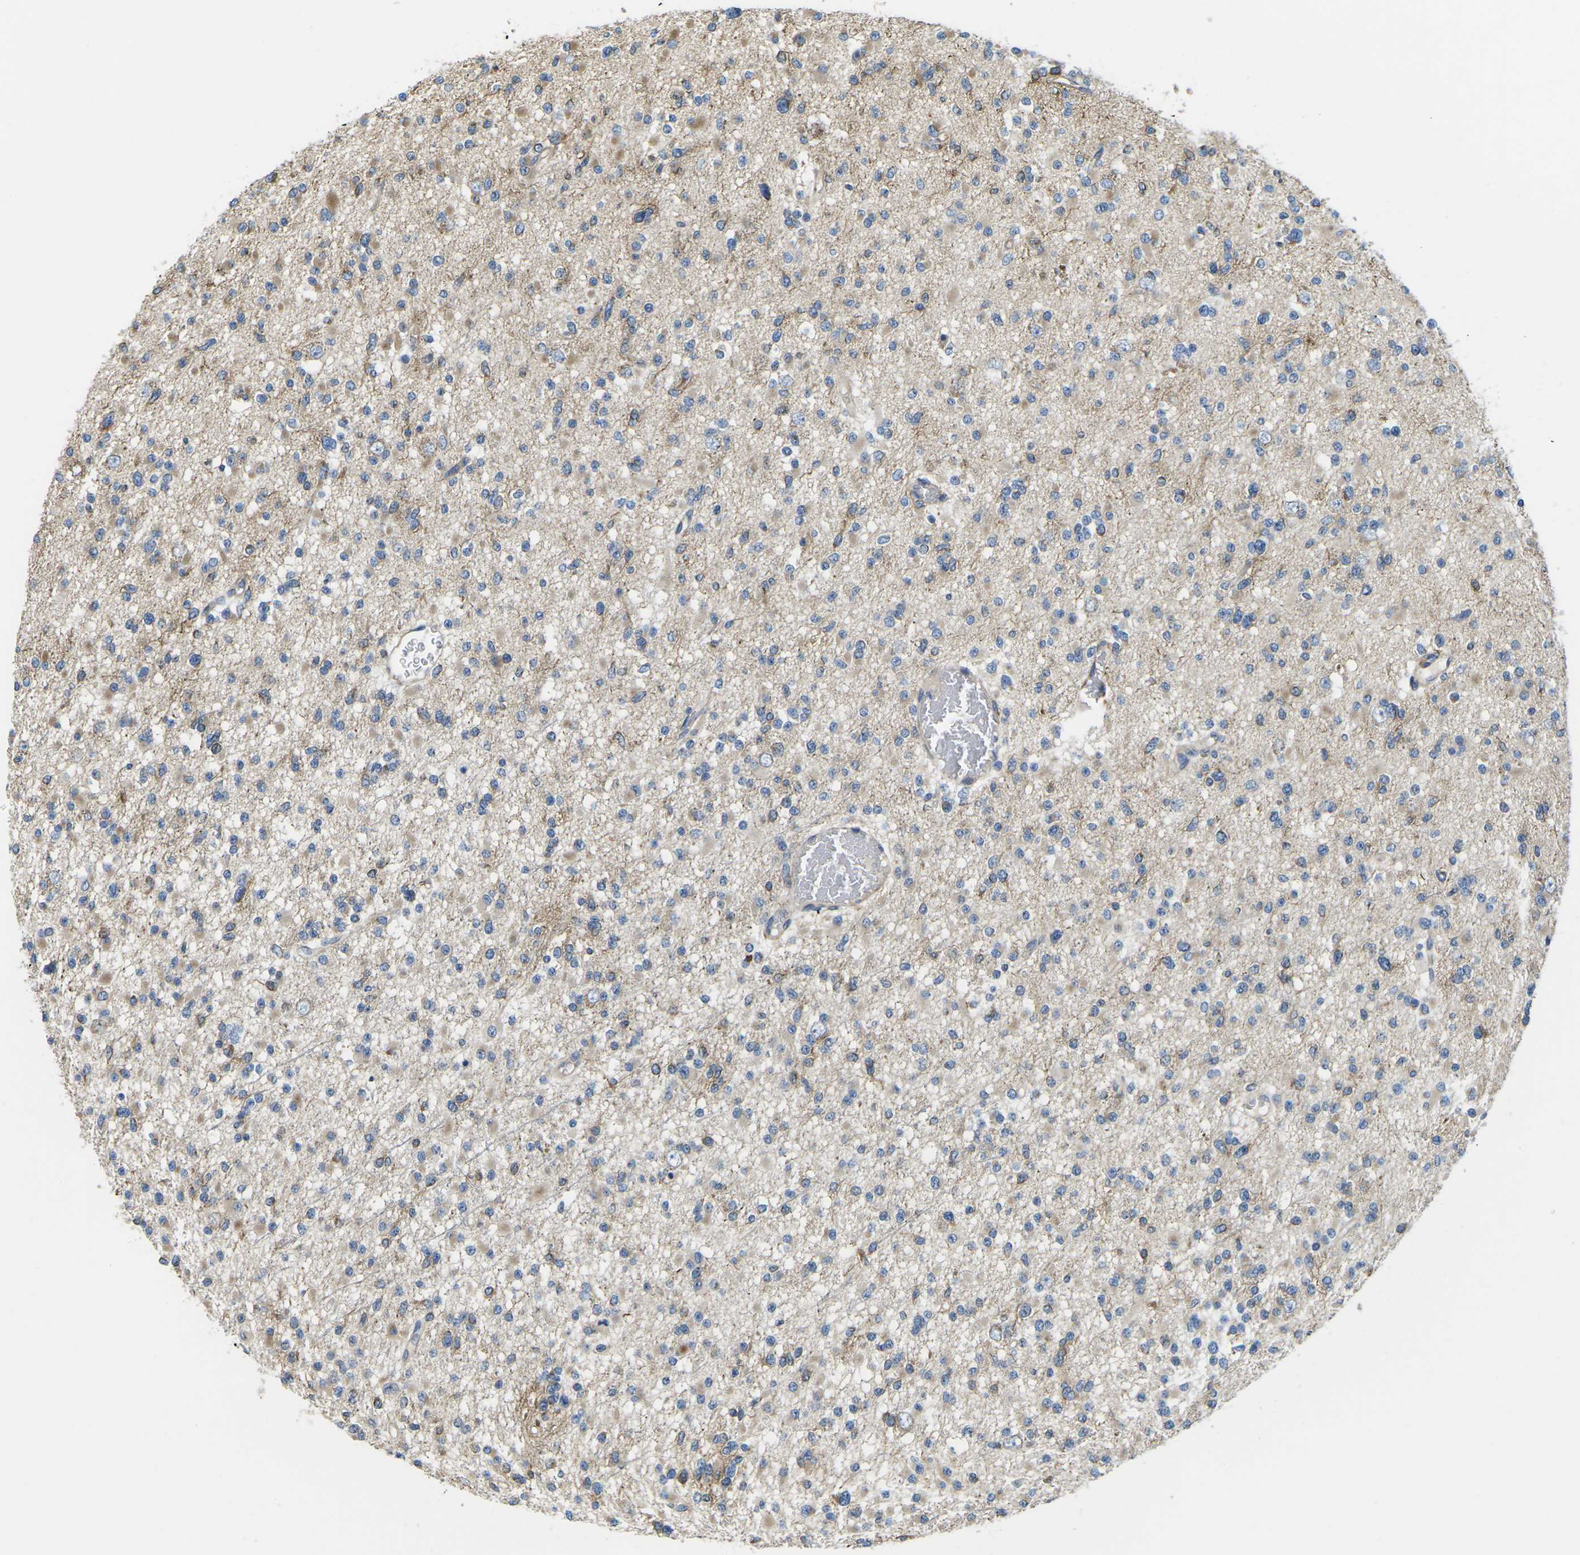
{"staining": {"intensity": "weak", "quantity": "<25%", "location": "cytoplasmic/membranous"}, "tissue": "glioma", "cell_type": "Tumor cells", "image_type": "cancer", "snomed": [{"axis": "morphology", "description": "Glioma, malignant, Low grade"}, {"axis": "topography", "description": "Brain"}], "caption": "The micrograph demonstrates no significant staining in tumor cells of malignant glioma (low-grade).", "gene": "TMEFF2", "patient": {"sex": "female", "age": 22}}